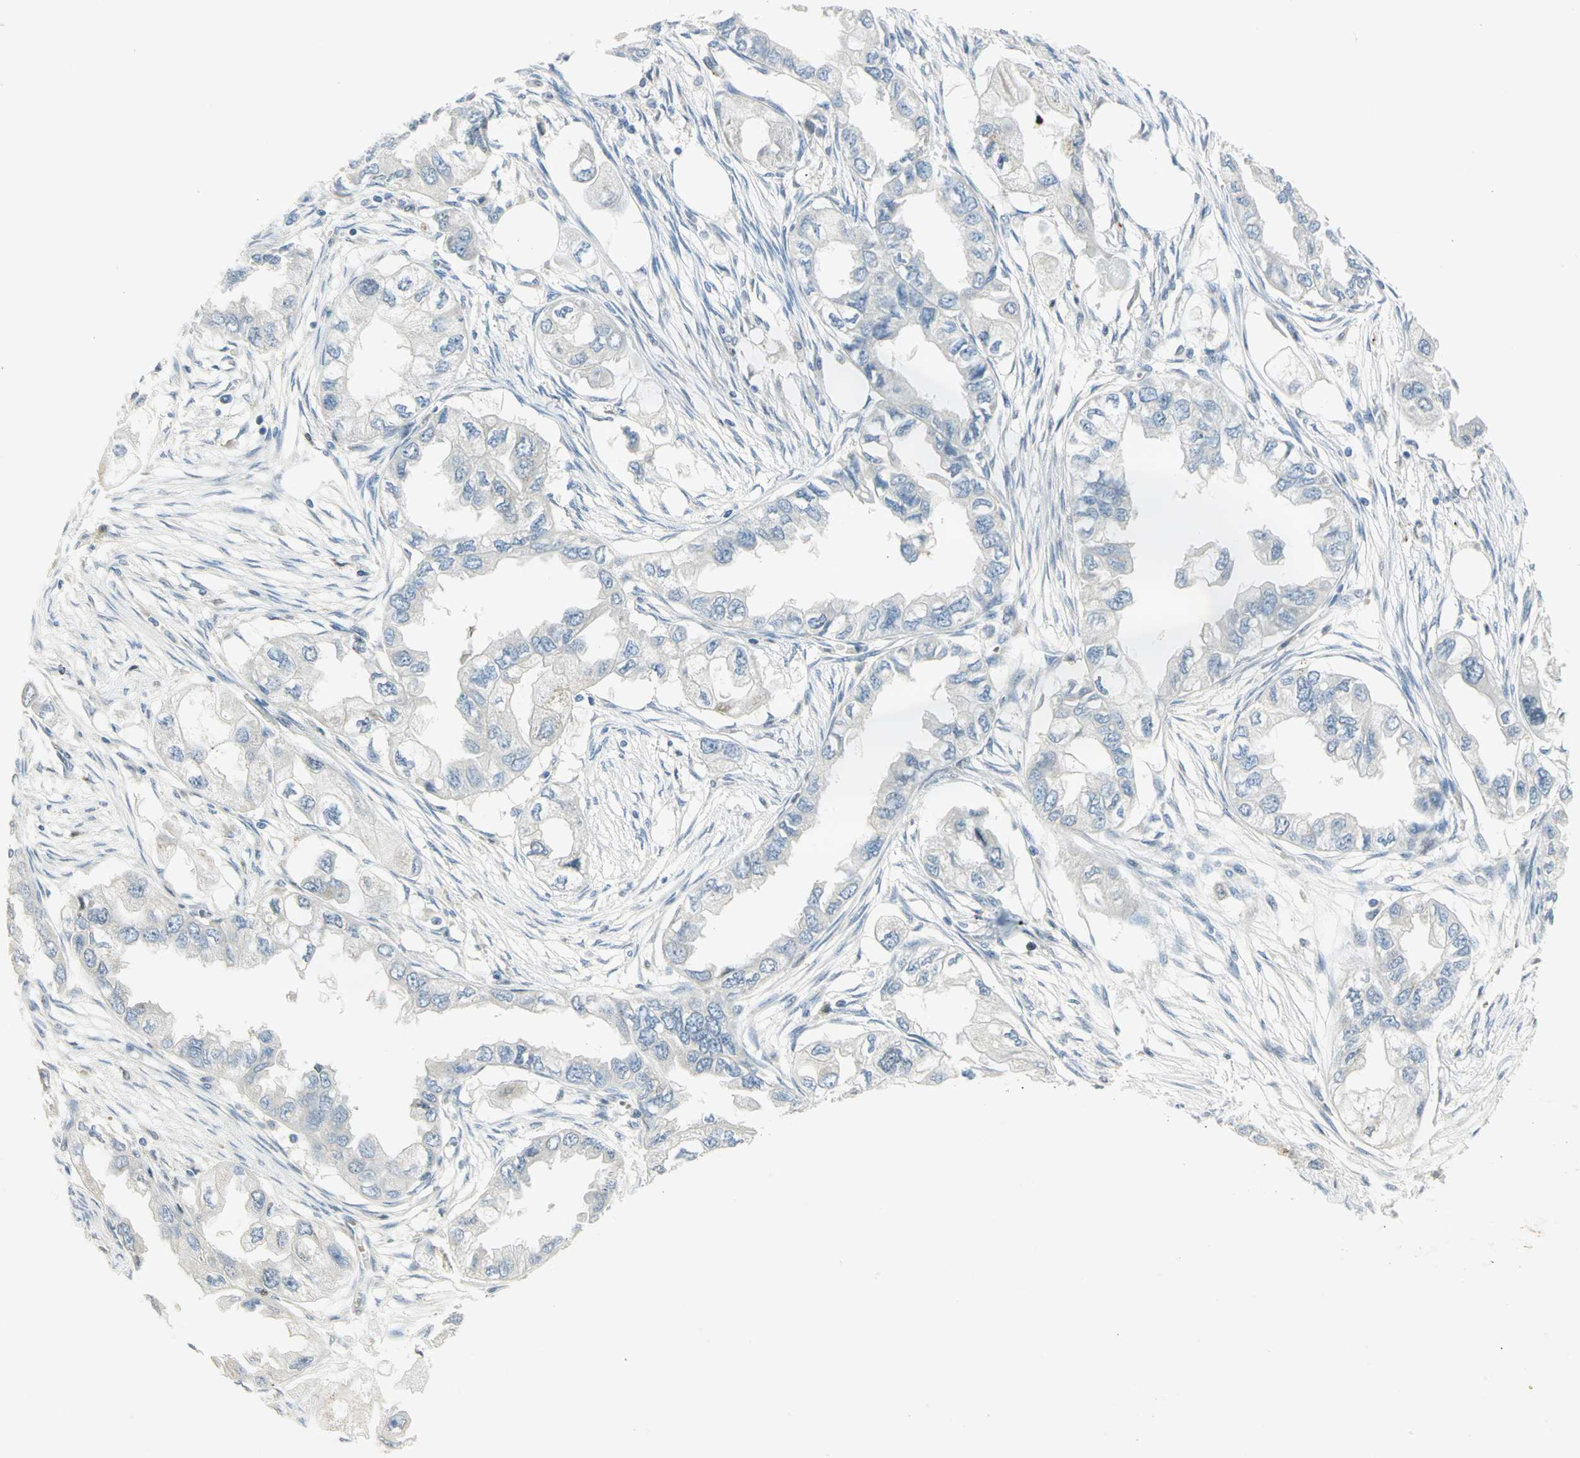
{"staining": {"intensity": "negative", "quantity": "none", "location": "none"}, "tissue": "endometrial cancer", "cell_type": "Tumor cells", "image_type": "cancer", "snomed": [{"axis": "morphology", "description": "Adenocarcinoma, NOS"}, {"axis": "topography", "description": "Endometrium"}], "caption": "Tumor cells are negative for brown protein staining in endometrial cancer.", "gene": "BCL6", "patient": {"sex": "female", "age": 67}}